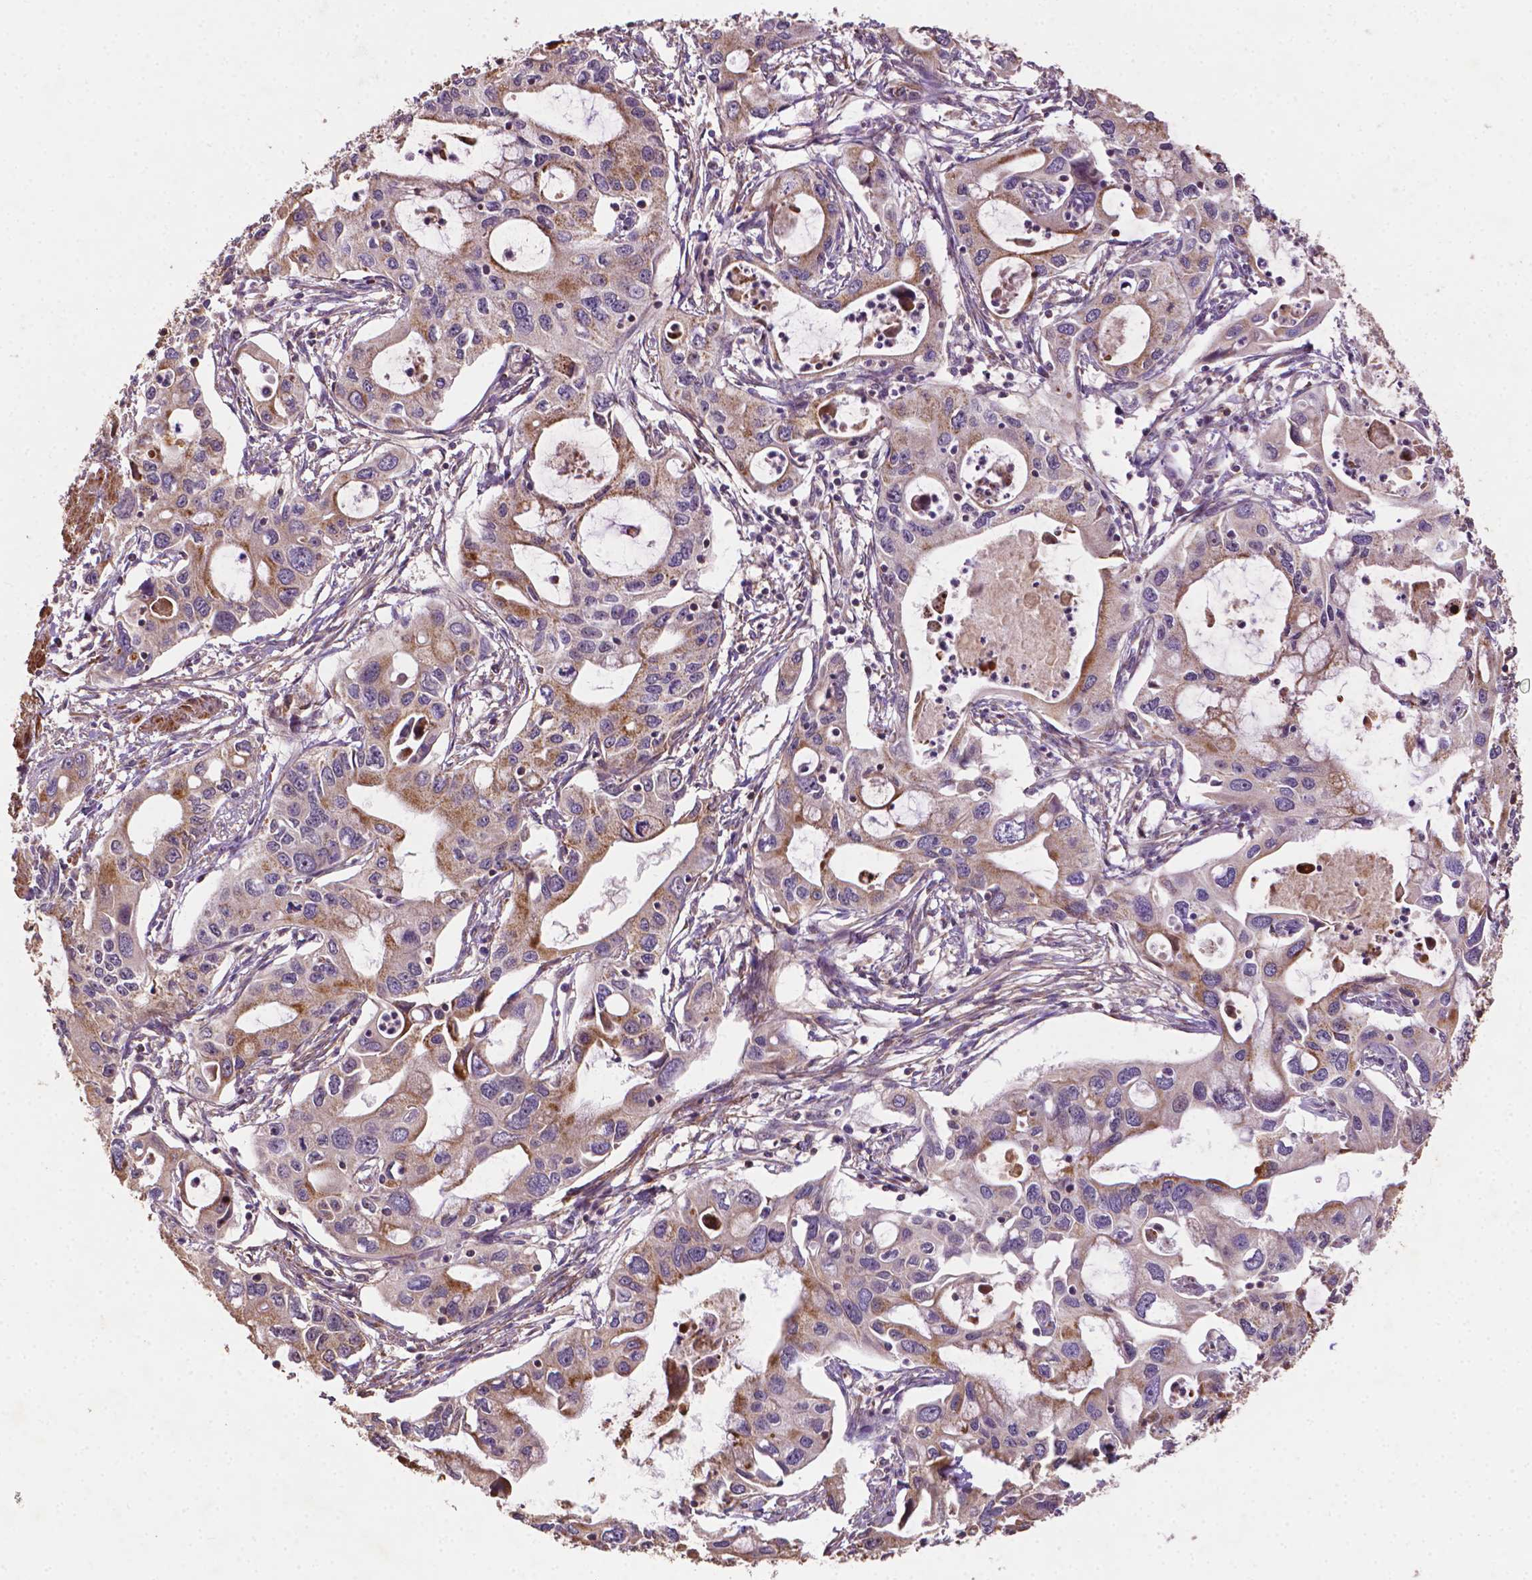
{"staining": {"intensity": "weak", "quantity": "25%-75%", "location": "cytoplasmic/membranous"}, "tissue": "pancreatic cancer", "cell_type": "Tumor cells", "image_type": "cancer", "snomed": [{"axis": "morphology", "description": "Adenocarcinoma, NOS"}, {"axis": "topography", "description": "Pancreas"}], "caption": "Protein staining of pancreatic adenocarcinoma tissue shows weak cytoplasmic/membranous expression in about 25%-75% of tumor cells.", "gene": "LRR1", "patient": {"sex": "male", "age": 60}}